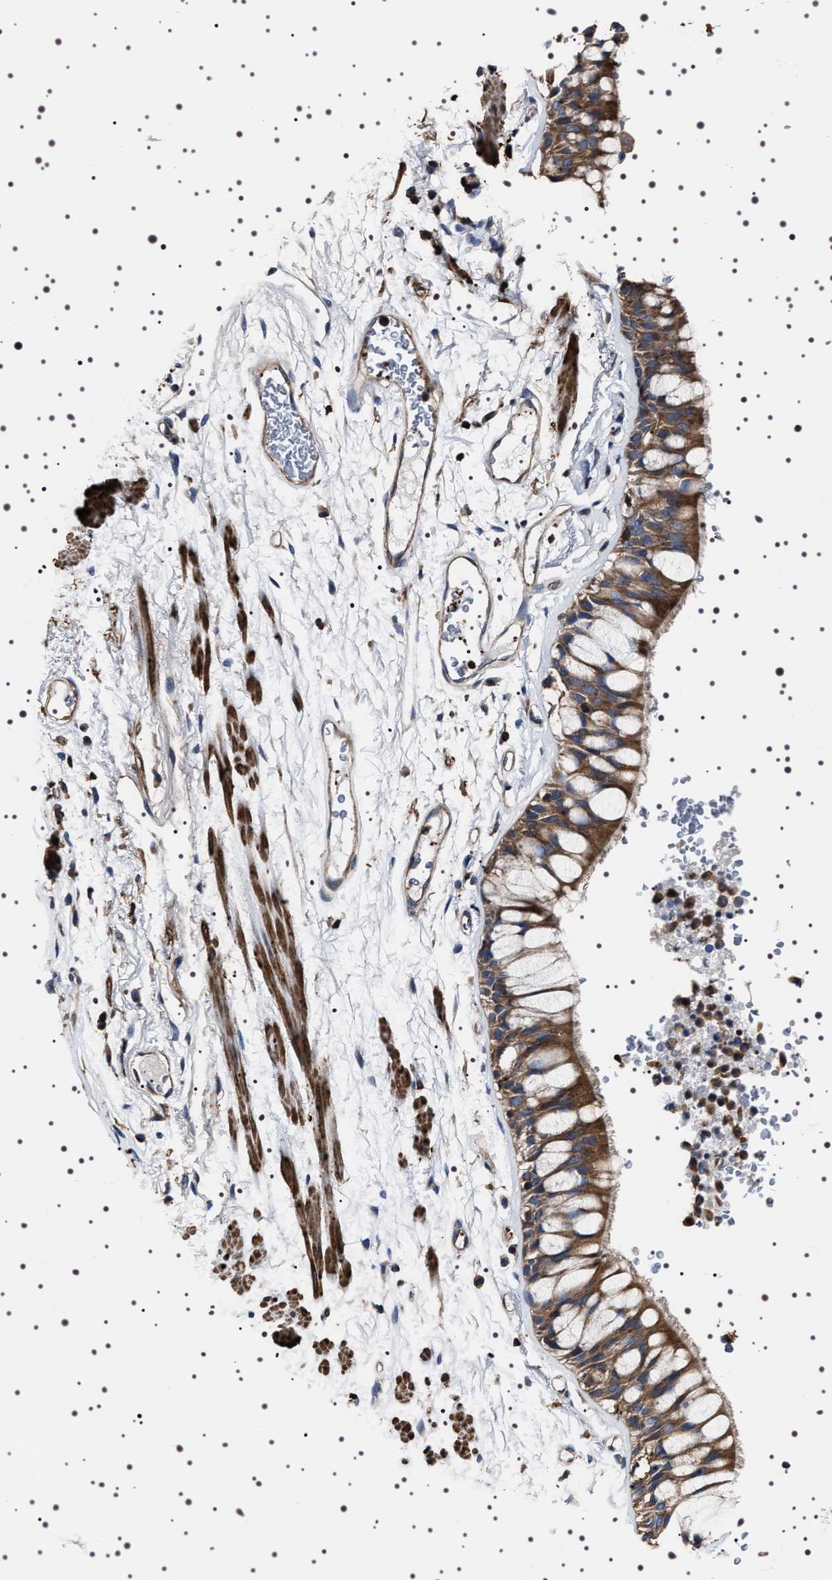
{"staining": {"intensity": "moderate", "quantity": "25%-75%", "location": "cytoplasmic/membranous"}, "tissue": "bronchus", "cell_type": "Respiratory epithelial cells", "image_type": "normal", "snomed": [{"axis": "morphology", "description": "Normal tissue, NOS"}, {"axis": "topography", "description": "Bronchus"}], "caption": "This histopathology image shows normal bronchus stained with IHC to label a protein in brown. The cytoplasmic/membranous of respiratory epithelial cells show moderate positivity for the protein. Nuclei are counter-stained blue.", "gene": "WDR1", "patient": {"sex": "male", "age": 66}}